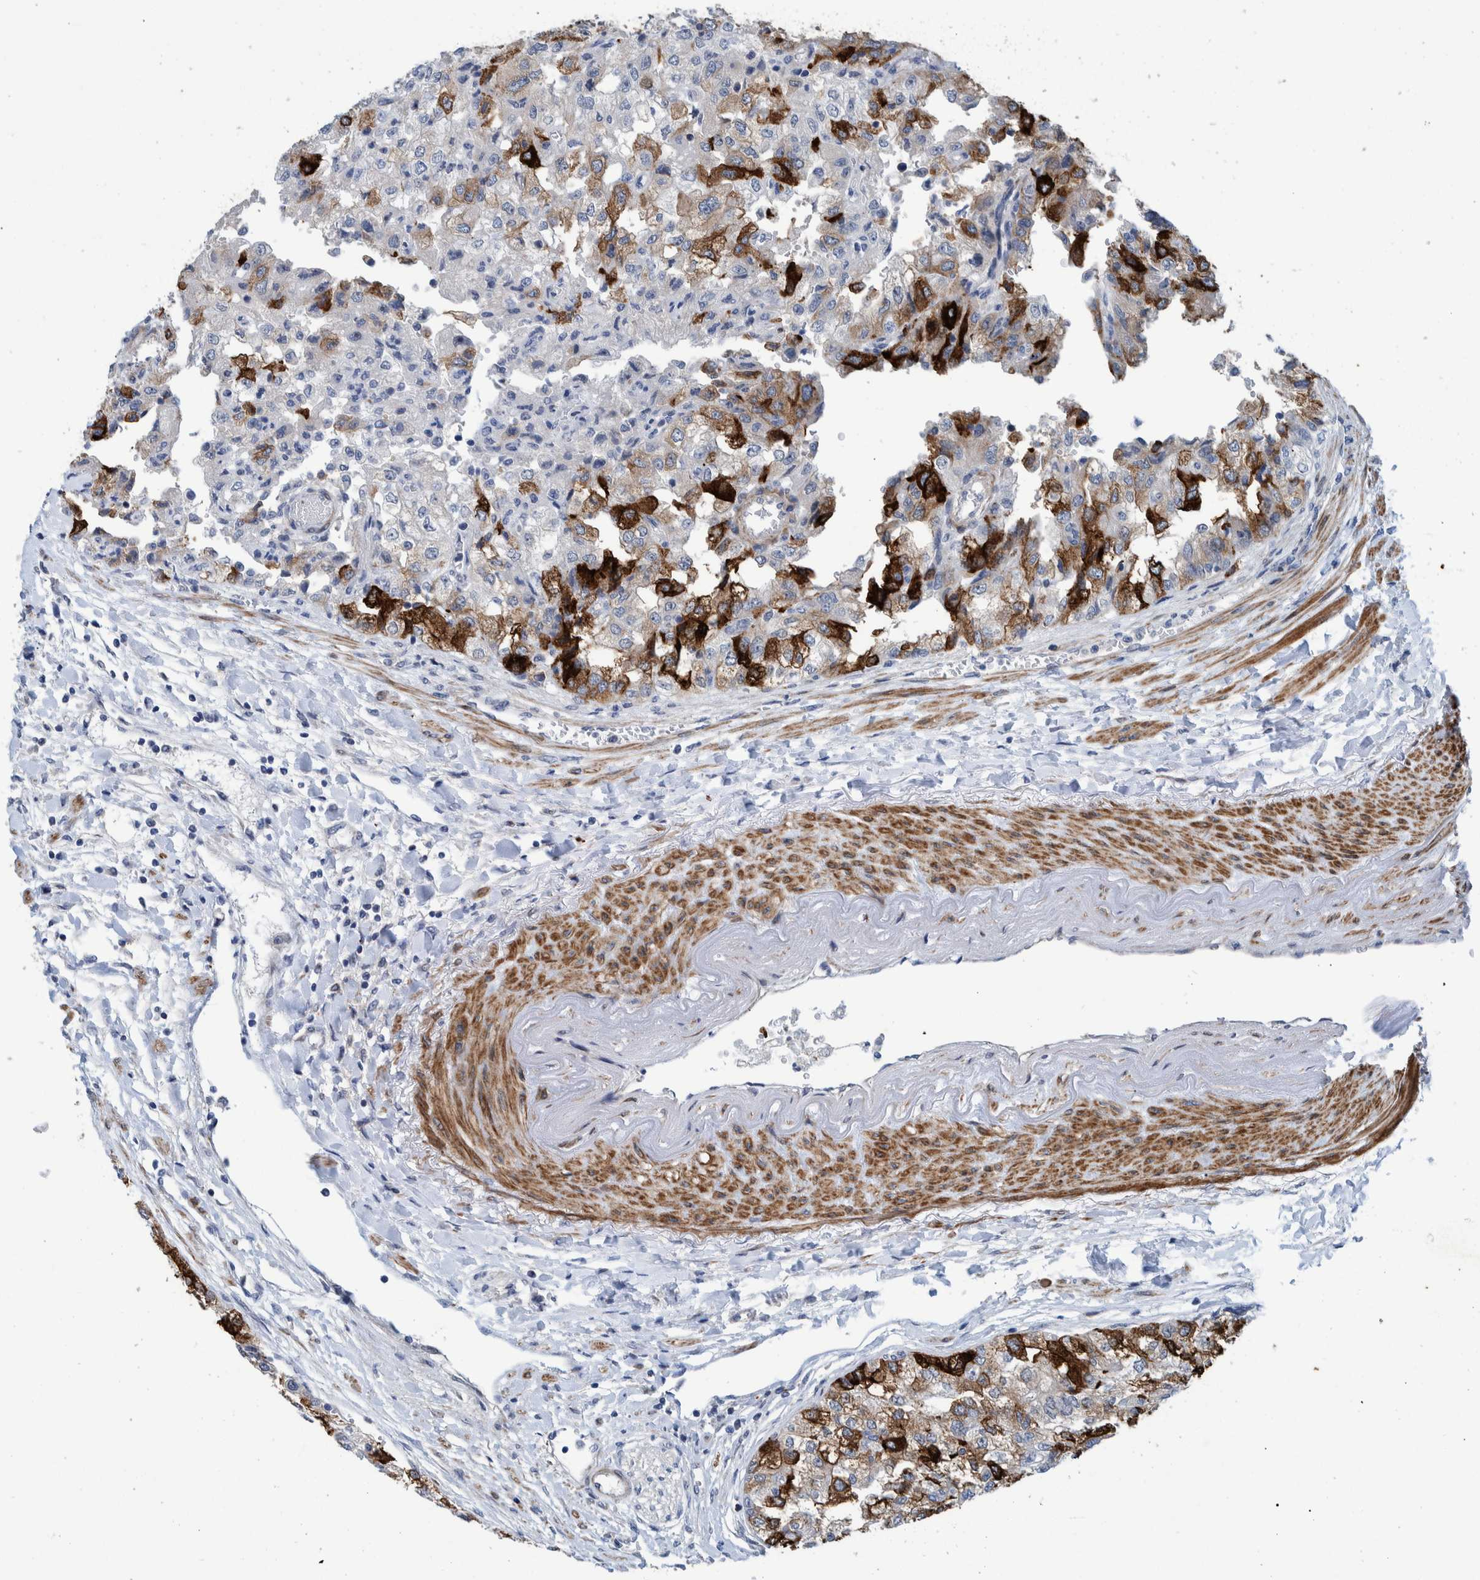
{"staining": {"intensity": "strong", "quantity": "25%-75%", "location": "cytoplasmic/membranous"}, "tissue": "renal cancer", "cell_type": "Tumor cells", "image_type": "cancer", "snomed": [{"axis": "morphology", "description": "Adenocarcinoma, NOS"}, {"axis": "topography", "description": "Kidney"}], "caption": "Immunohistochemical staining of human adenocarcinoma (renal) reveals strong cytoplasmic/membranous protein expression in about 25%-75% of tumor cells. (Brightfield microscopy of DAB IHC at high magnification).", "gene": "MKS1", "patient": {"sex": "female", "age": 54}}